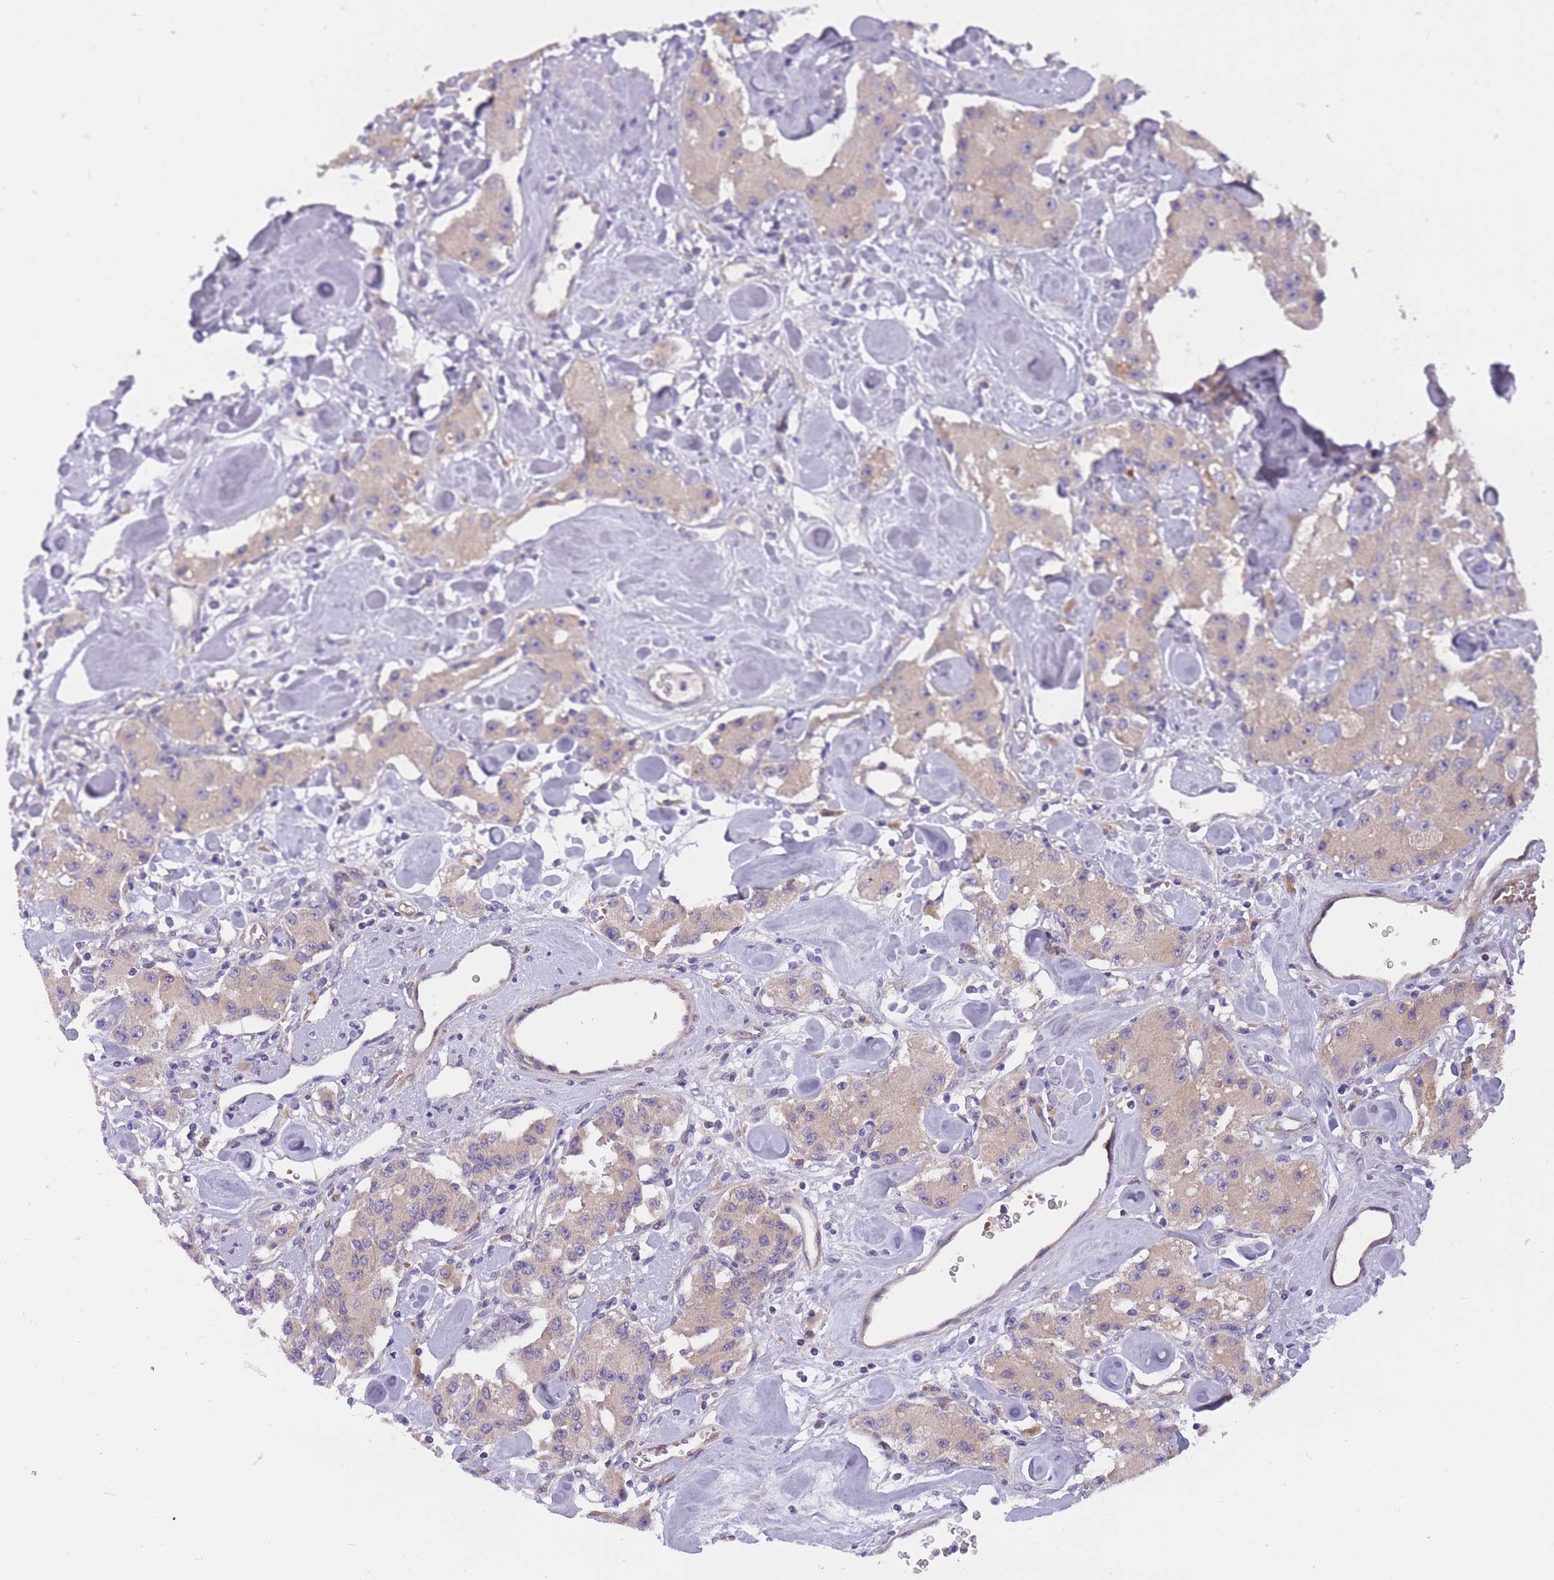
{"staining": {"intensity": "weak", "quantity": ">75%", "location": "cytoplasmic/membranous"}, "tissue": "carcinoid", "cell_type": "Tumor cells", "image_type": "cancer", "snomed": [{"axis": "morphology", "description": "Carcinoid, malignant, NOS"}, {"axis": "topography", "description": "Pancreas"}], "caption": "DAB immunohistochemical staining of carcinoid displays weak cytoplasmic/membranous protein positivity in about >75% of tumor cells. (DAB IHC, brown staining for protein, blue staining for nuclei).", "gene": "CRYGN", "patient": {"sex": "male", "age": 41}}